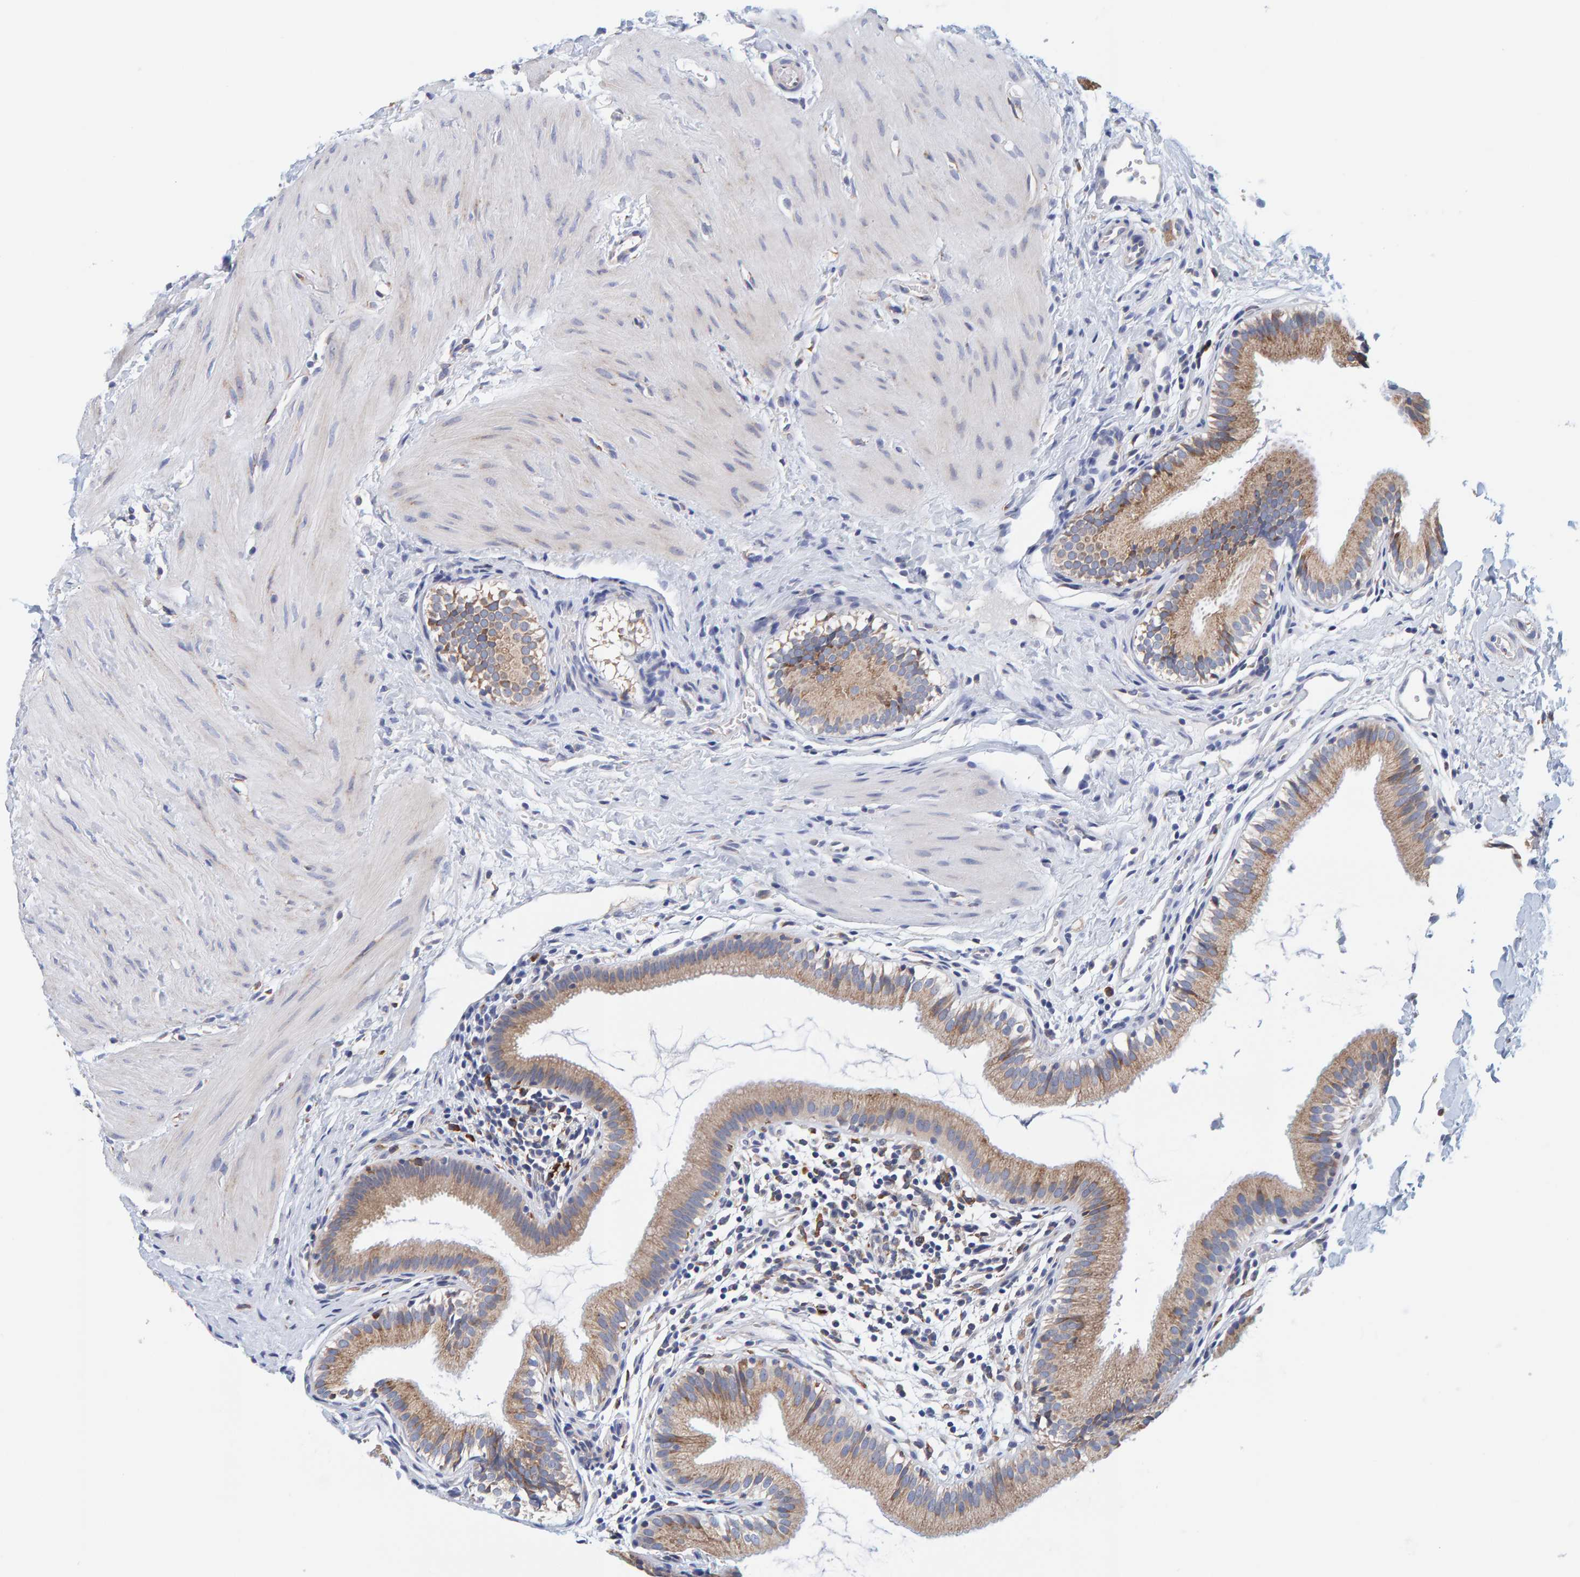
{"staining": {"intensity": "moderate", "quantity": ">75%", "location": "cytoplasmic/membranous"}, "tissue": "gallbladder", "cell_type": "Glandular cells", "image_type": "normal", "snomed": [{"axis": "morphology", "description": "Normal tissue, NOS"}, {"axis": "topography", "description": "Gallbladder"}], "caption": "Brown immunohistochemical staining in benign gallbladder reveals moderate cytoplasmic/membranous positivity in about >75% of glandular cells.", "gene": "SGPL1", "patient": {"sex": "female", "age": 26}}